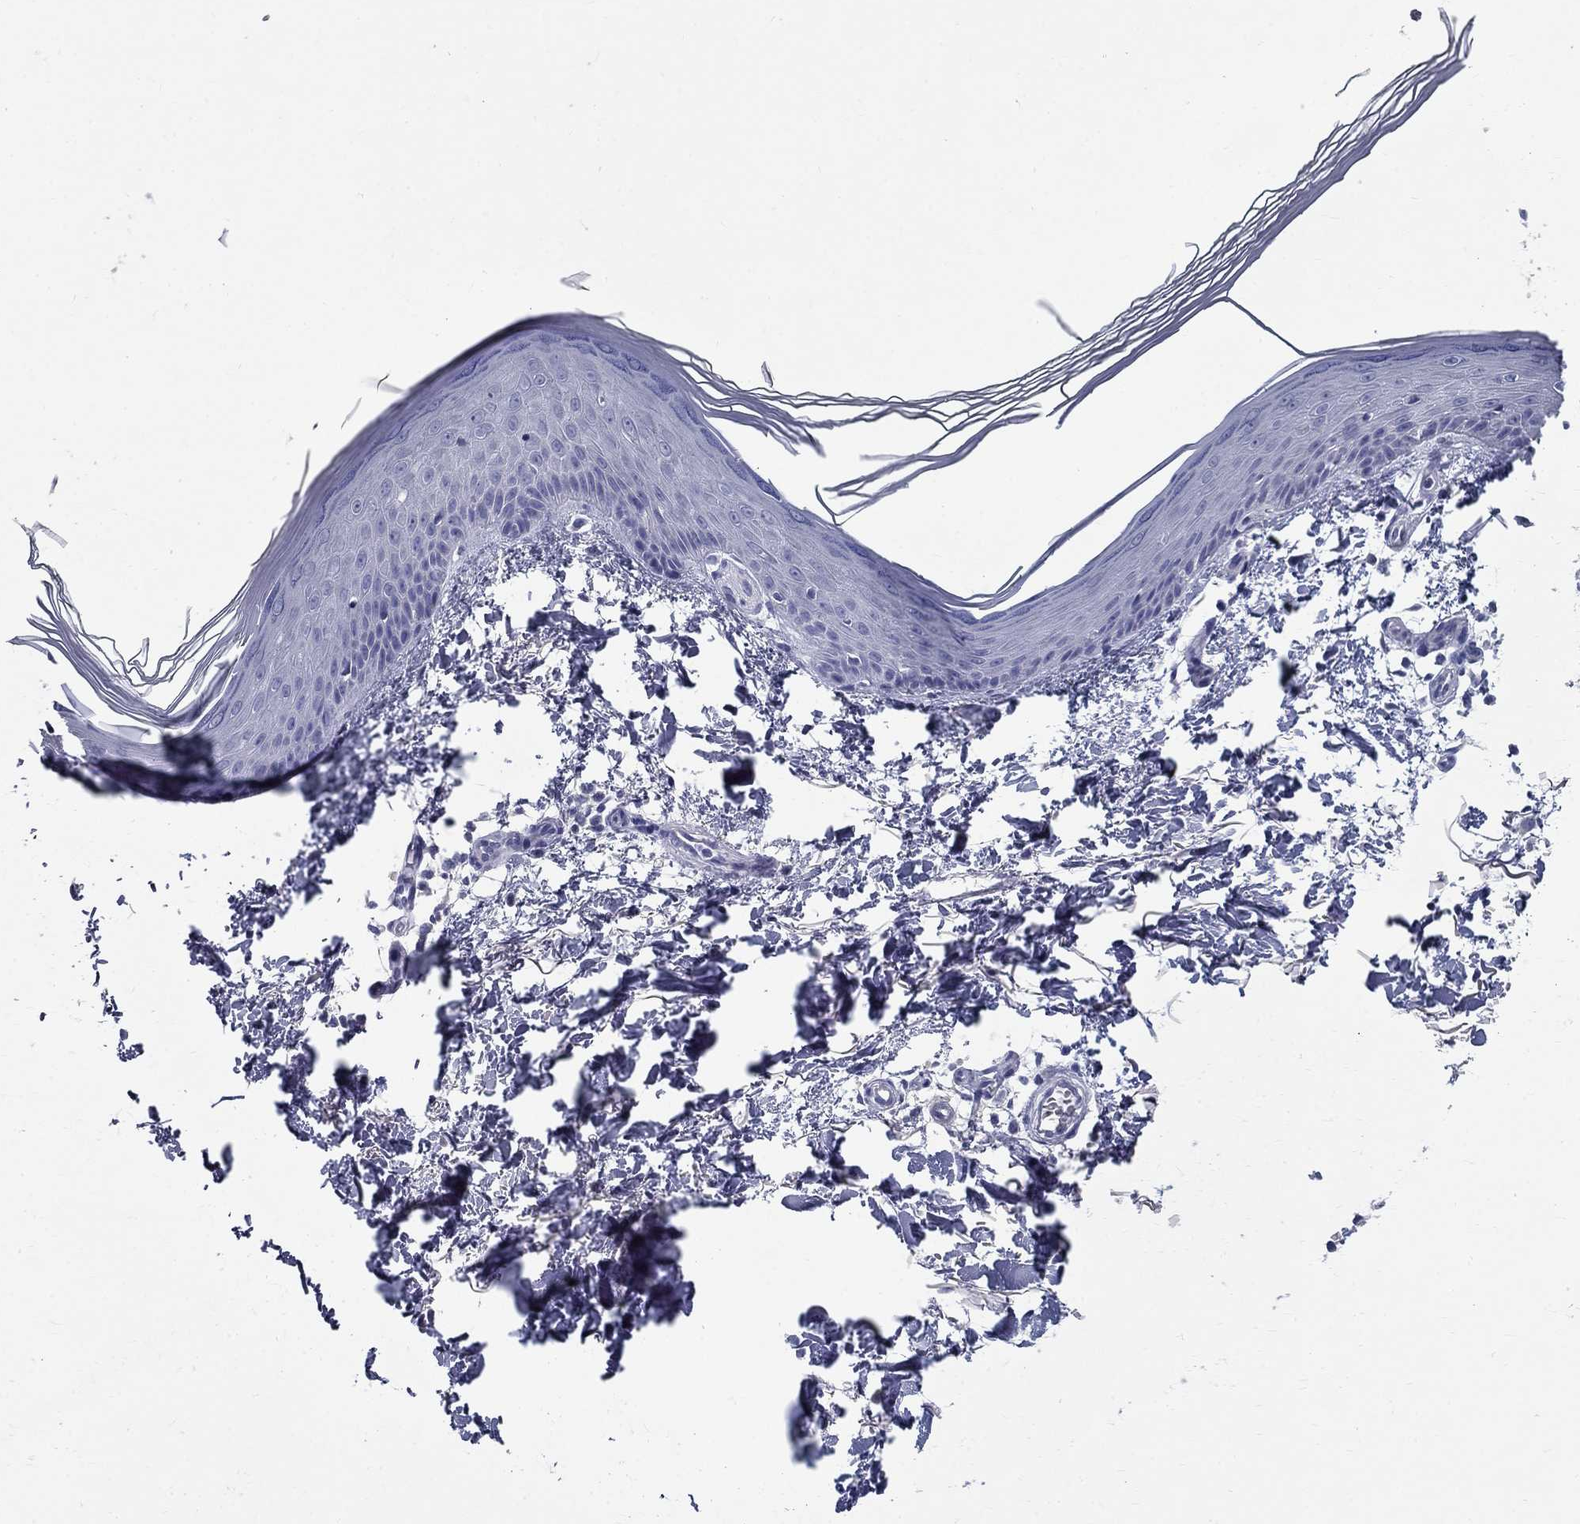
{"staining": {"intensity": "negative", "quantity": "none", "location": "none"}, "tissue": "skin", "cell_type": "Fibroblasts", "image_type": "normal", "snomed": [{"axis": "morphology", "description": "Normal tissue, NOS"}, {"axis": "topography", "description": "Skin"}], "caption": "A histopathology image of human skin is negative for staining in fibroblasts.", "gene": "TGM4", "patient": {"sex": "female", "age": 62}}